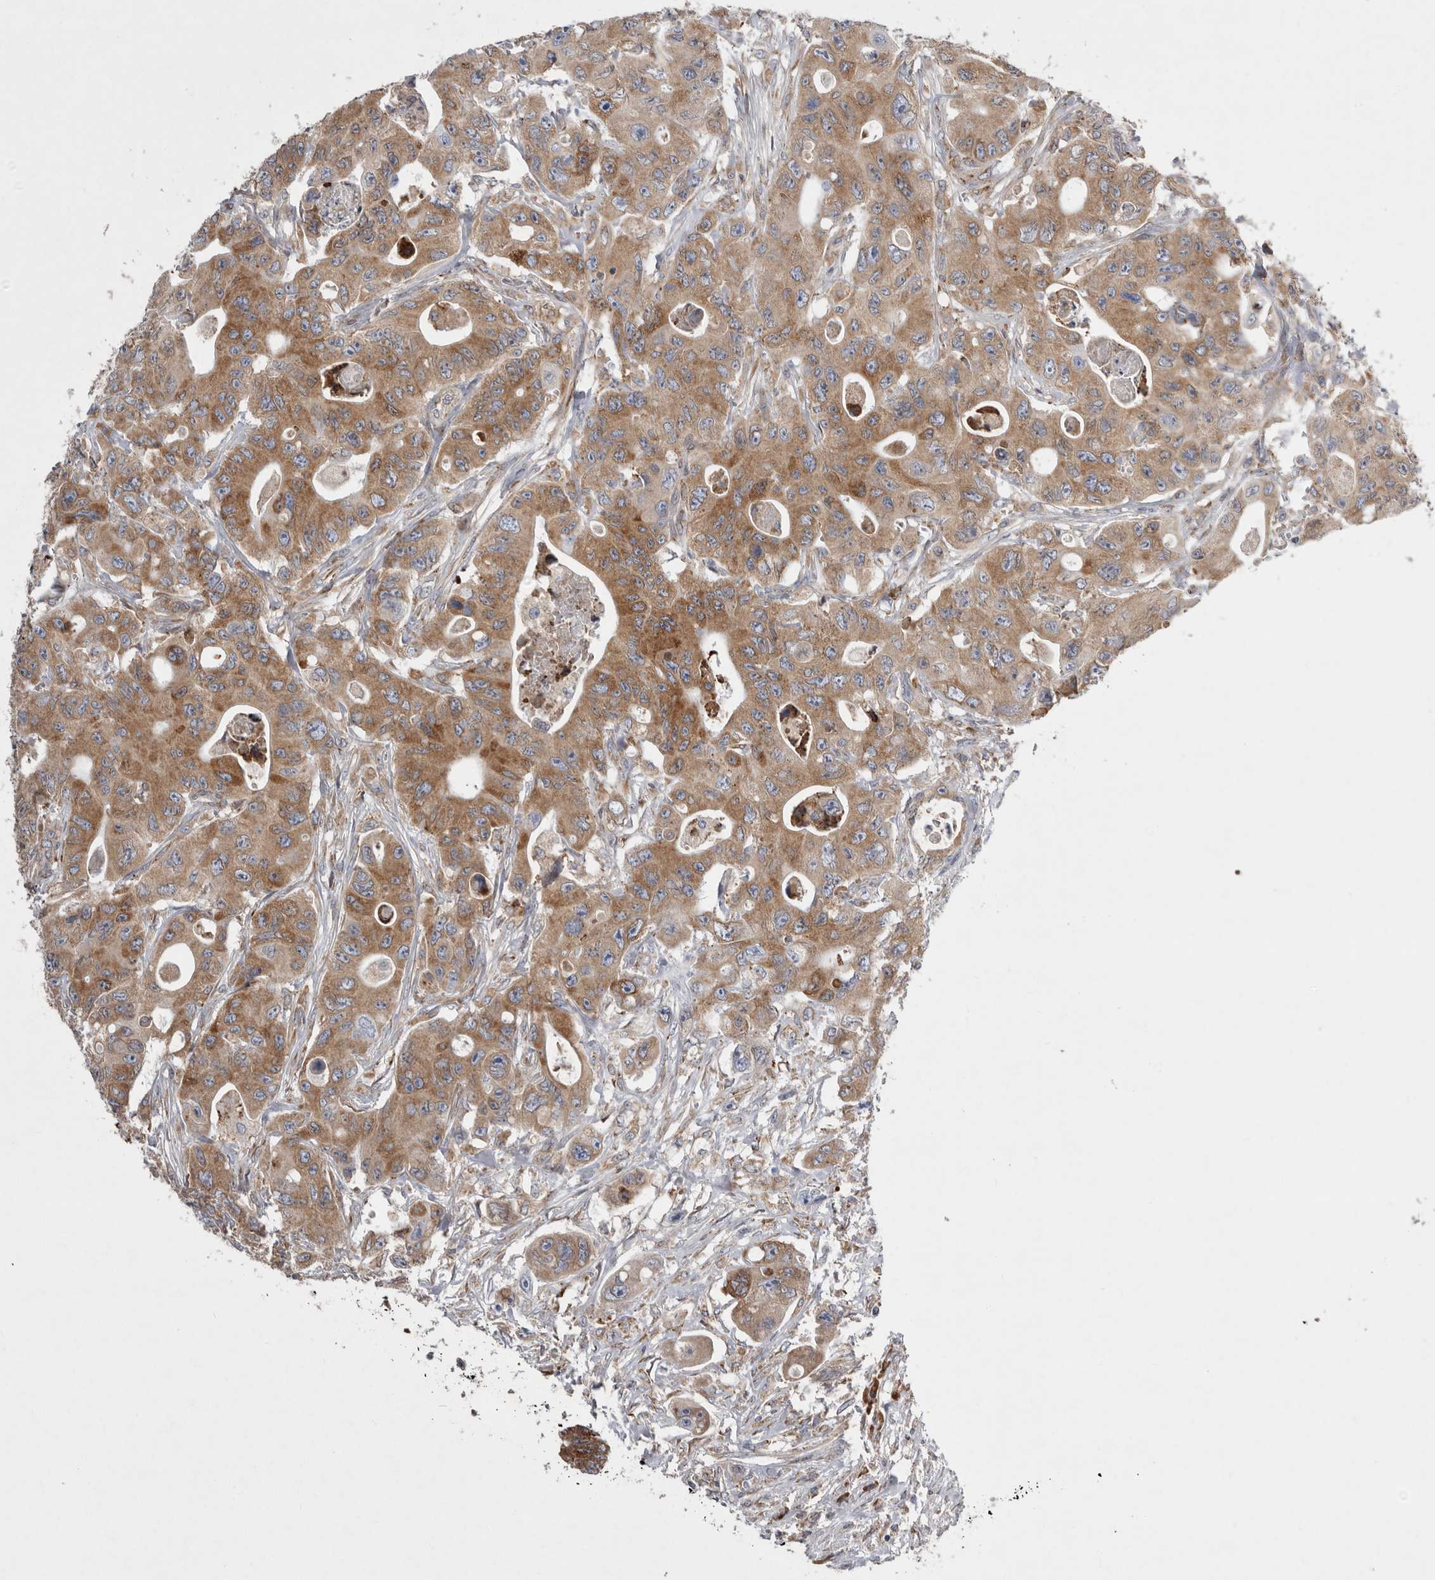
{"staining": {"intensity": "moderate", "quantity": ">75%", "location": "cytoplasmic/membranous"}, "tissue": "colorectal cancer", "cell_type": "Tumor cells", "image_type": "cancer", "snomed": [{"axis": "morphology", "description": "Adenocarcinoma, NOS"}, {"axis": "topography", "description": "Colon"}], "caption": "Immunohistochemistry (IHC) image of neoplastic tissue: human colorectal cancer stained using IHC exhibits medium levels of moderate protein expression localized specifically in the cytoplasmic/membranous of tumor cells, appearing as a cytoplasmic/membranous brown color.", "gene": "GANAB", "patient": {"sex": "female", "age": 46}}